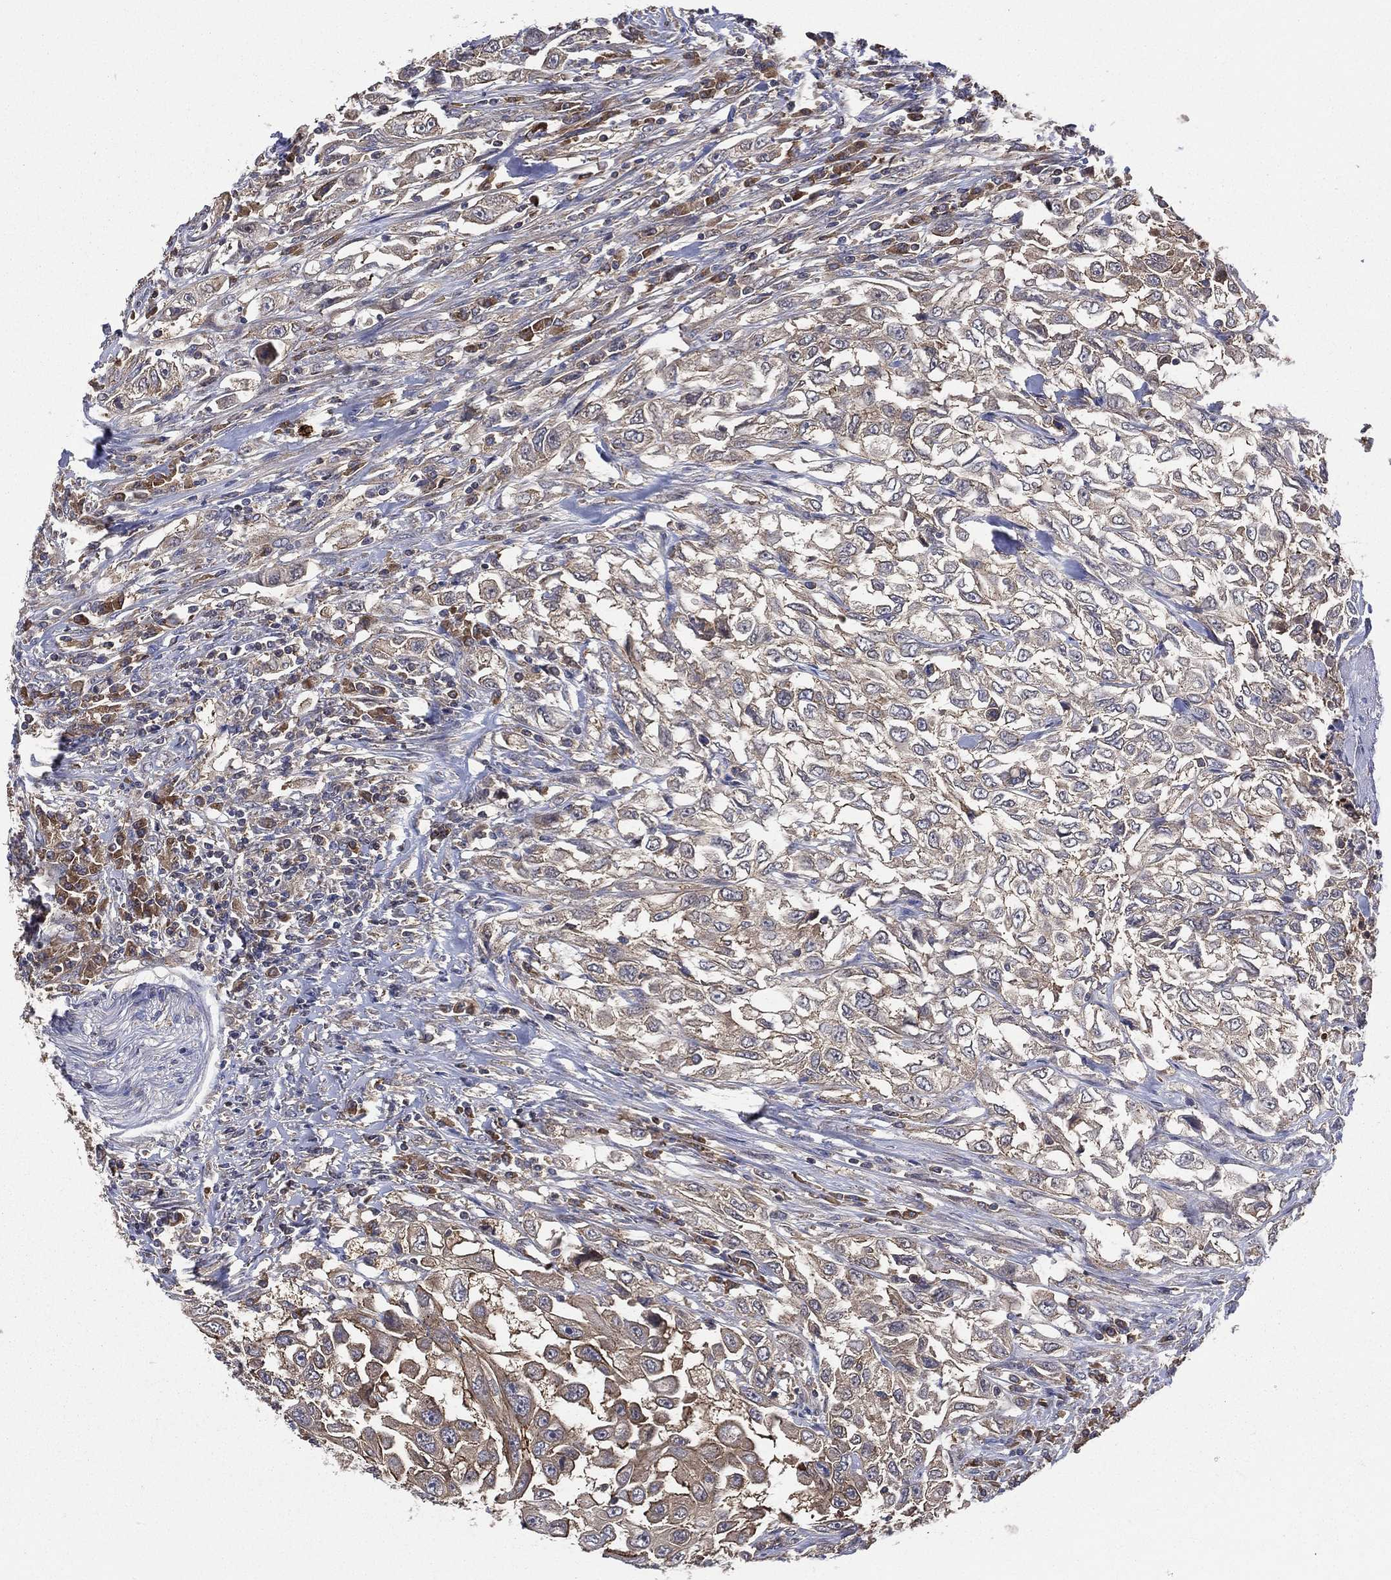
{"staining": {"intensity": "moderate", "quantity": "25%-75%", "location": "cytoplasmic/membranous"}, "tissue": "urothelial cancer", "cell_type": "Tumor cells", "image_type": "cancer", "snomed": [{"axis": "morphology", "description": "Urothelial carcinoma, High grade"}, {"axis": "topography", "description": "Urinary bladder"}], "caption": "This is an image of immunohistochemistry staining of urothelial cancer, which shows moderate expression in the cytoplasmic/membranous of tumor cells.", "gene": "SMPD3", "patient": {"sex": "female", "age": 56}}